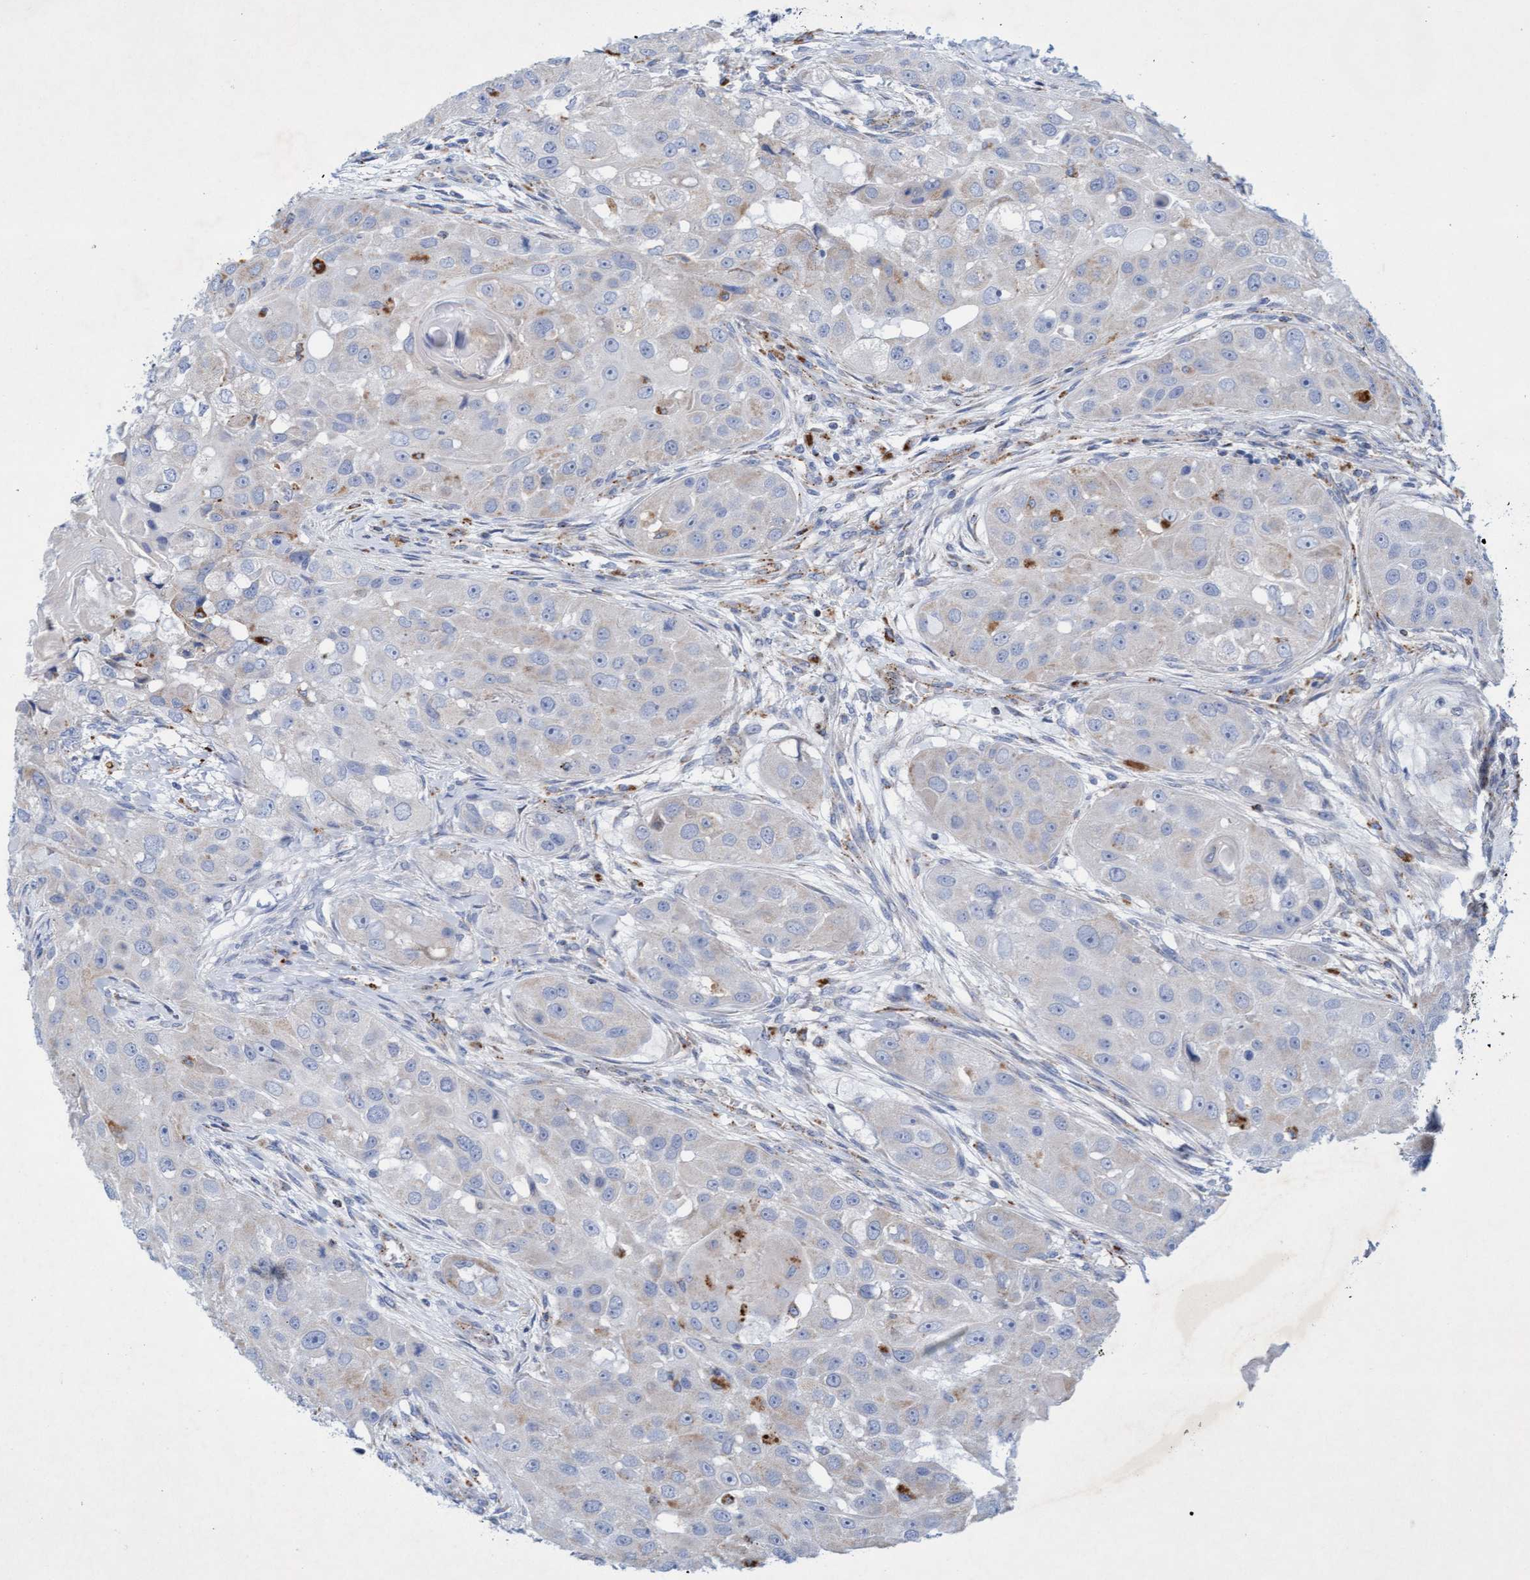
{"staining": {"intensity": "weak", "quantity": "<25%", "location": "cytoplasmic/membranous"}, "tissue": "head and neck cancer", "cell_type": "Tumor cells", "image_type": "cancer", "snomed": [{"axis": "morphology", "description": "Normal tissue, NOS"}, {"axis": "morphology", "description": "Squamous cell carcinoma, NOS"}, {"axis": "topography", "description": "Skeletal muscle"}, {"axis": "topography", "description": "Head-Neck"}], "caption": "This is an immunohistochemistry (IHC) image of human head and neck cancer (squamous cell carcinoma). There is no positivity in tumor cells.", "gene": "SGSH", "patient": {"sex": "male", "age": 51}}